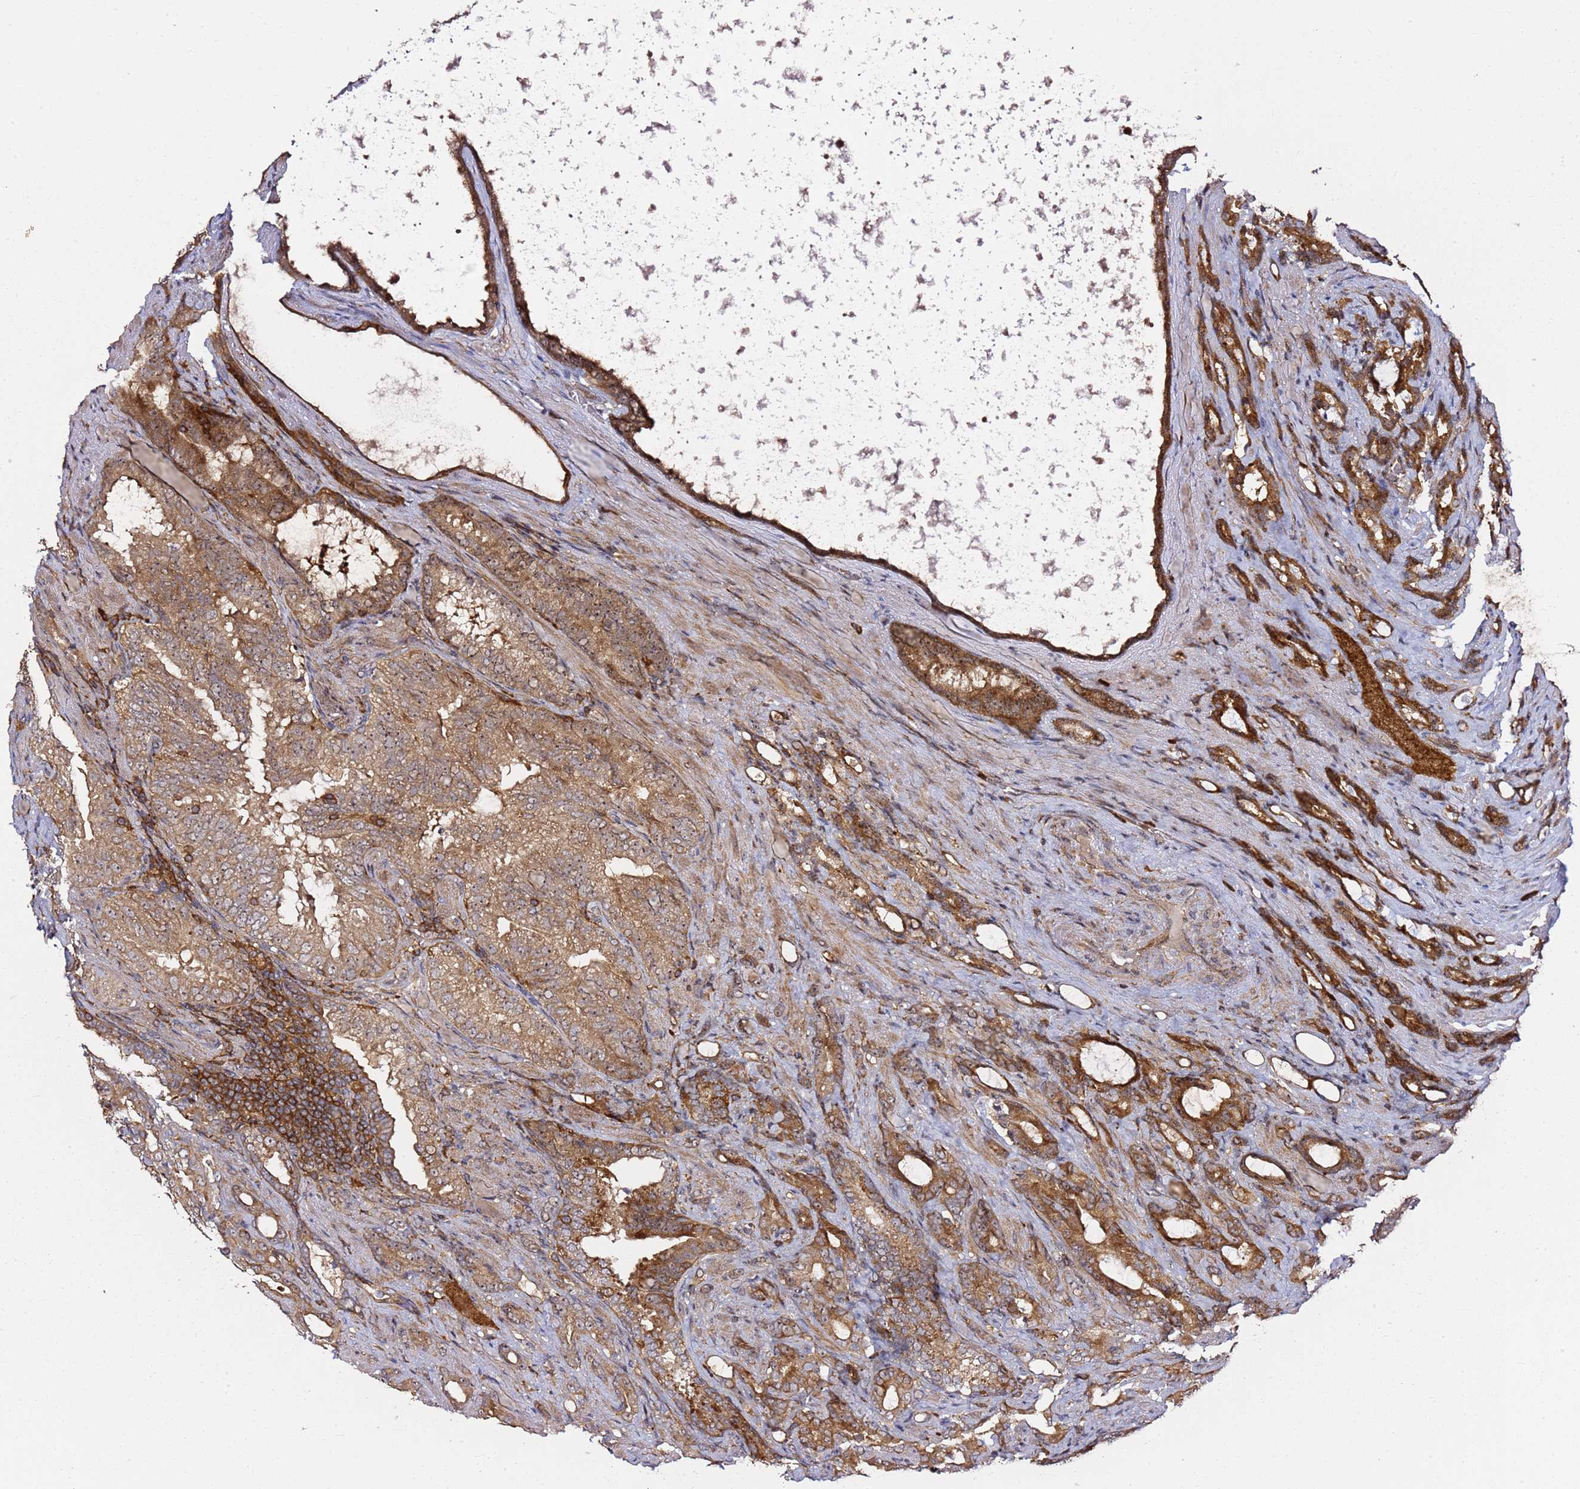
{"staining": {"intensity": "moderate", "quantity": ">75%", "location": "cytoplasmic/membranous"}, "tissue": "prostate cancer", "cell_type": "Tumor cells", "image_type": "cancer", "snomed": [{"axis": "morphology", "description": "Adenocarcinoma, High grade"}, {"axis": "topography", "description": "Prostate"}], "caption": "Prostate cancer stained for a protein (brown) exhibits moderate cytoplasmic/membranous positive expression in approximately >75% of tumor cells.", "gene": "PRMT7", "patient": {"sex": "male", "age": 72}}